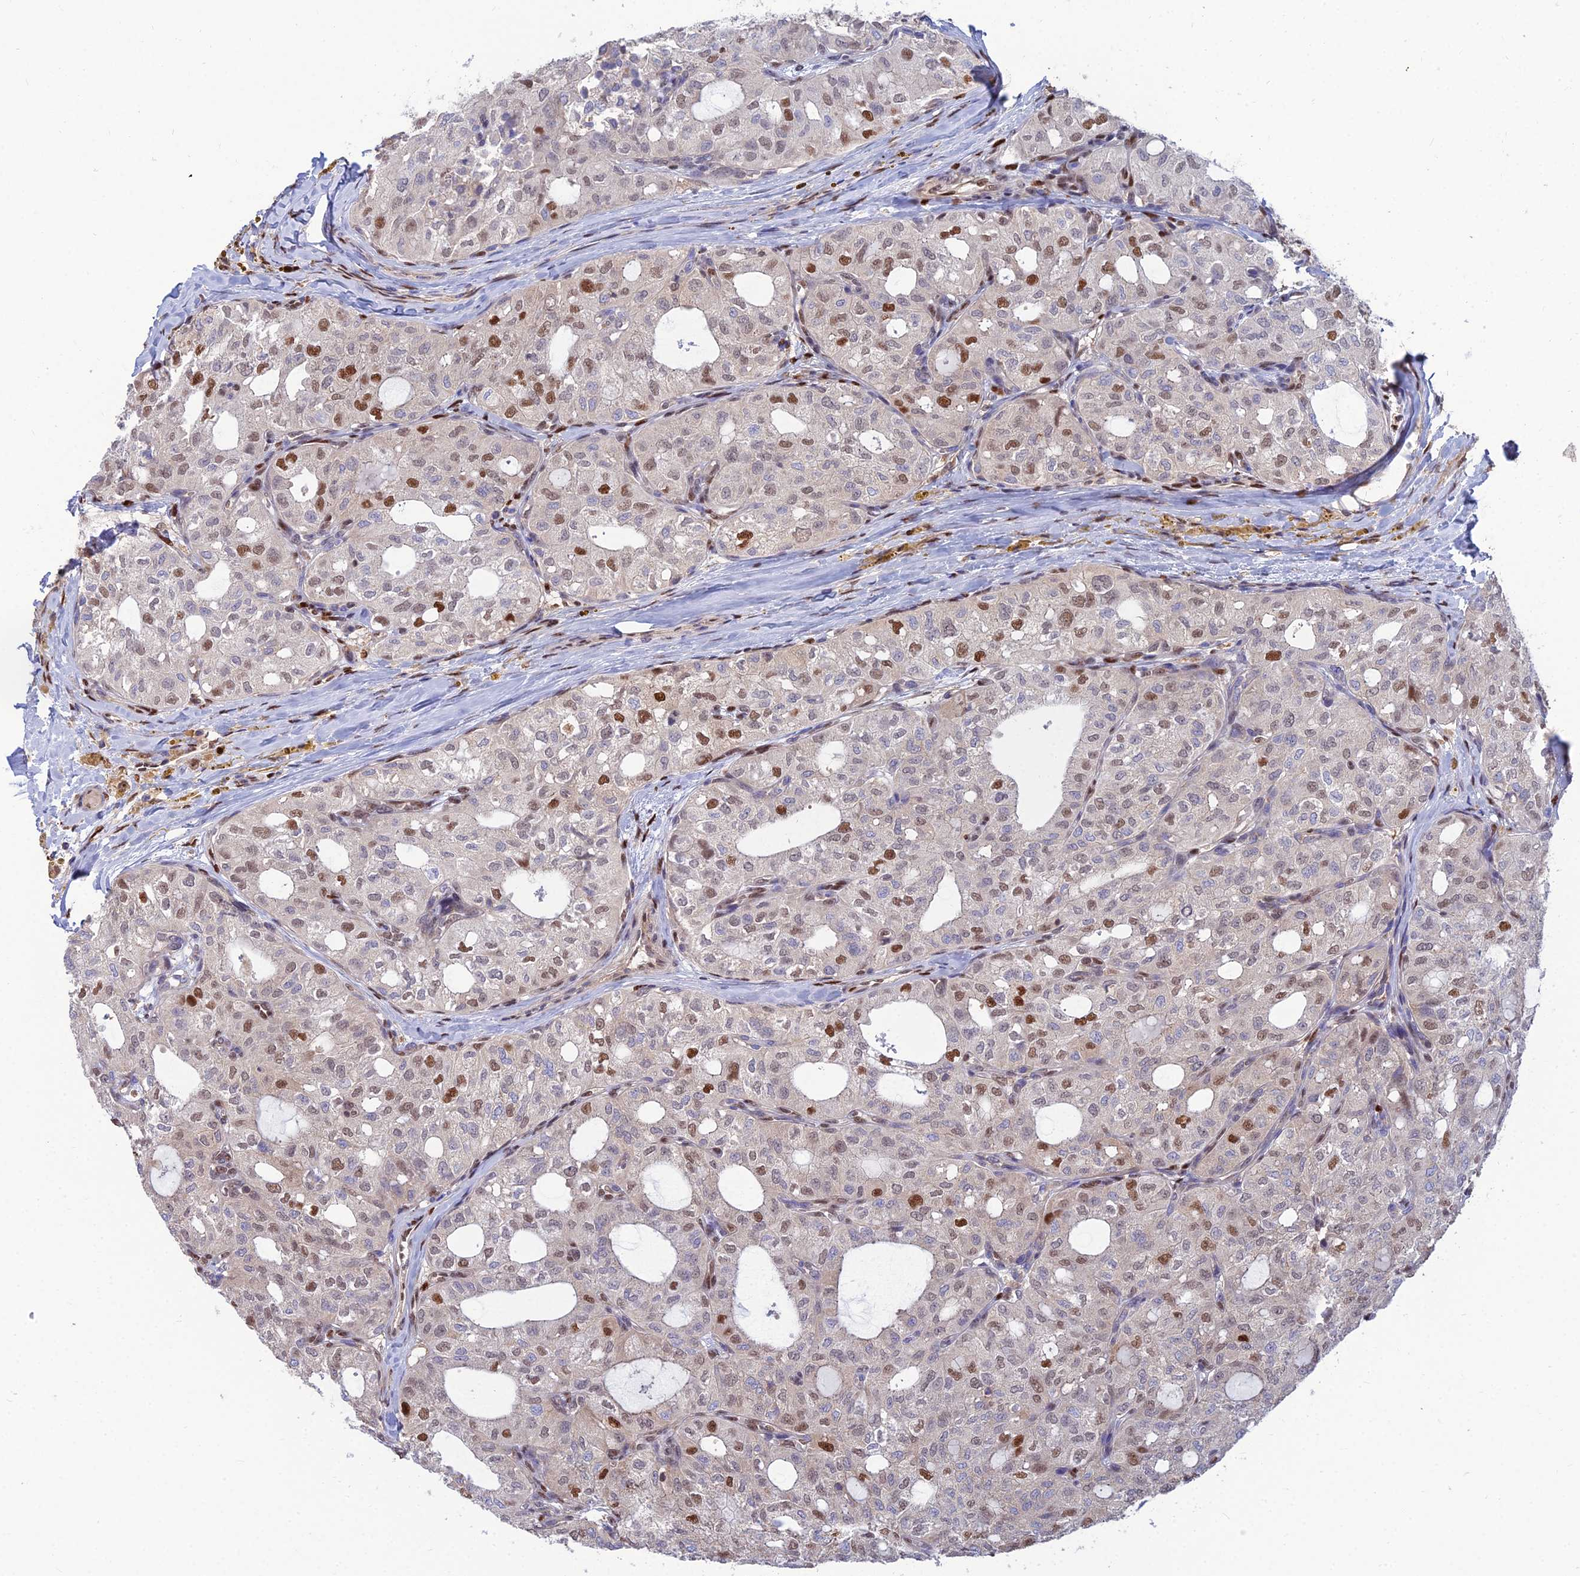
{"staining": {"intensity": "moderate", "quantity": "25%-75%", "location": "nuclear"}, "tissue": "thyroid cancer", "cell_type": "Tumor cells", "image_type": "cancer", "snomed": [{"axis": "morphology", "description": "Follicular adenoma carcinoma, NOS"}, {"axis": "topography", "description": "Thyroid gland"}], "caption": "The micrograph reveals staining of thyroid follicular adenoma carcinoma, revealing moderate nuclear protein positivity (brown color) within tumor cells. Using DAB (3,3'-diaminobenzidine) (brown) and hematoxylin (blue) stains, captured at high magnification using brightfield microscopy.", "gene": "DNPEP", "patient": {"sex": "male", "age": 75}}